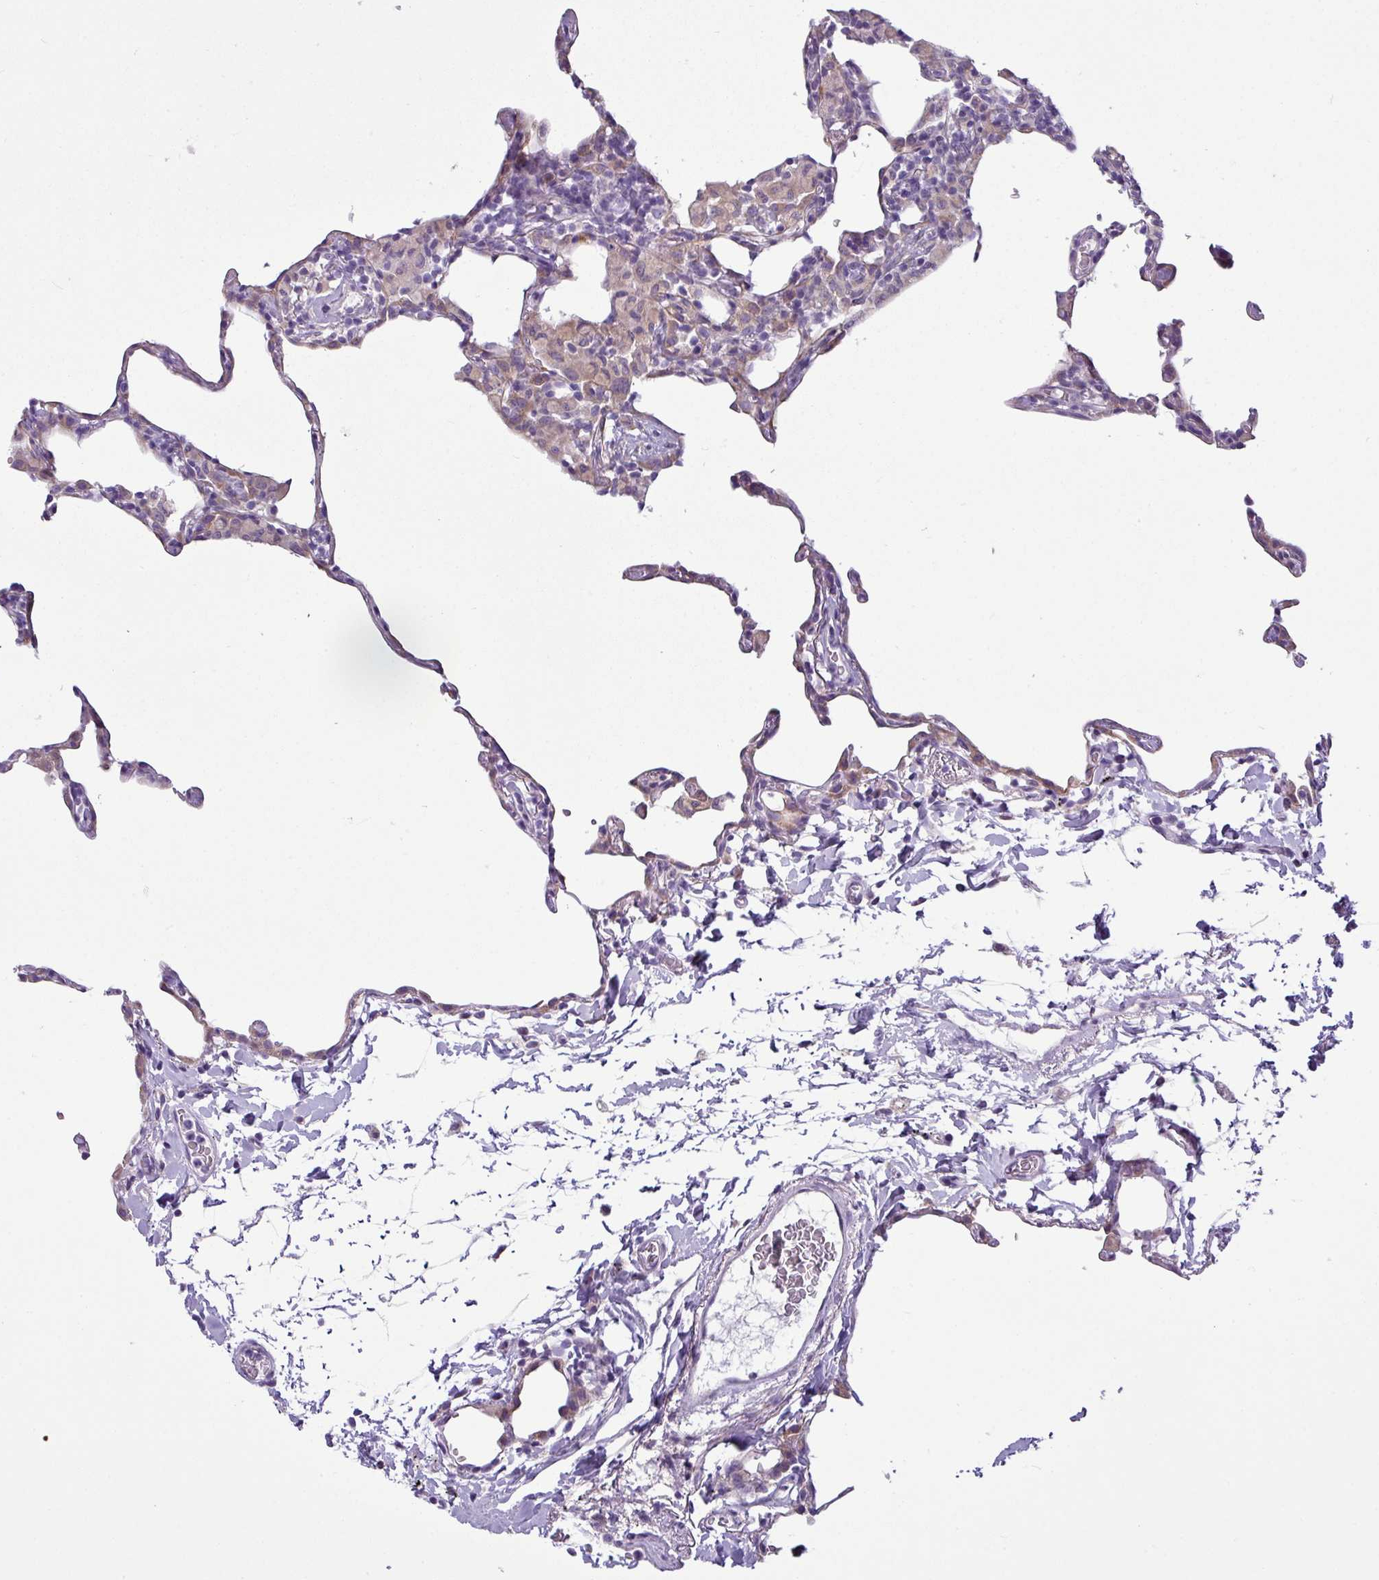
{"staining": {"intensity": "weak", "quantity": "<25%", "location": "cytoplasmic/membranous"}, "tissue": "lung", "cell_type": "Alveolar cells", "image_type": "normal", "snomed": [{"axis": "morphology", "description": "Normal tissue, NOS"}, {"axis": "topography", "description": "Lung"}], "caption": "Immunohistochemical staining of unremarkable lung reveals no significant positivity in alveolar cells.", "gene": "TOR1AIP2", "patient": {"sex": "female", "age": 57}}